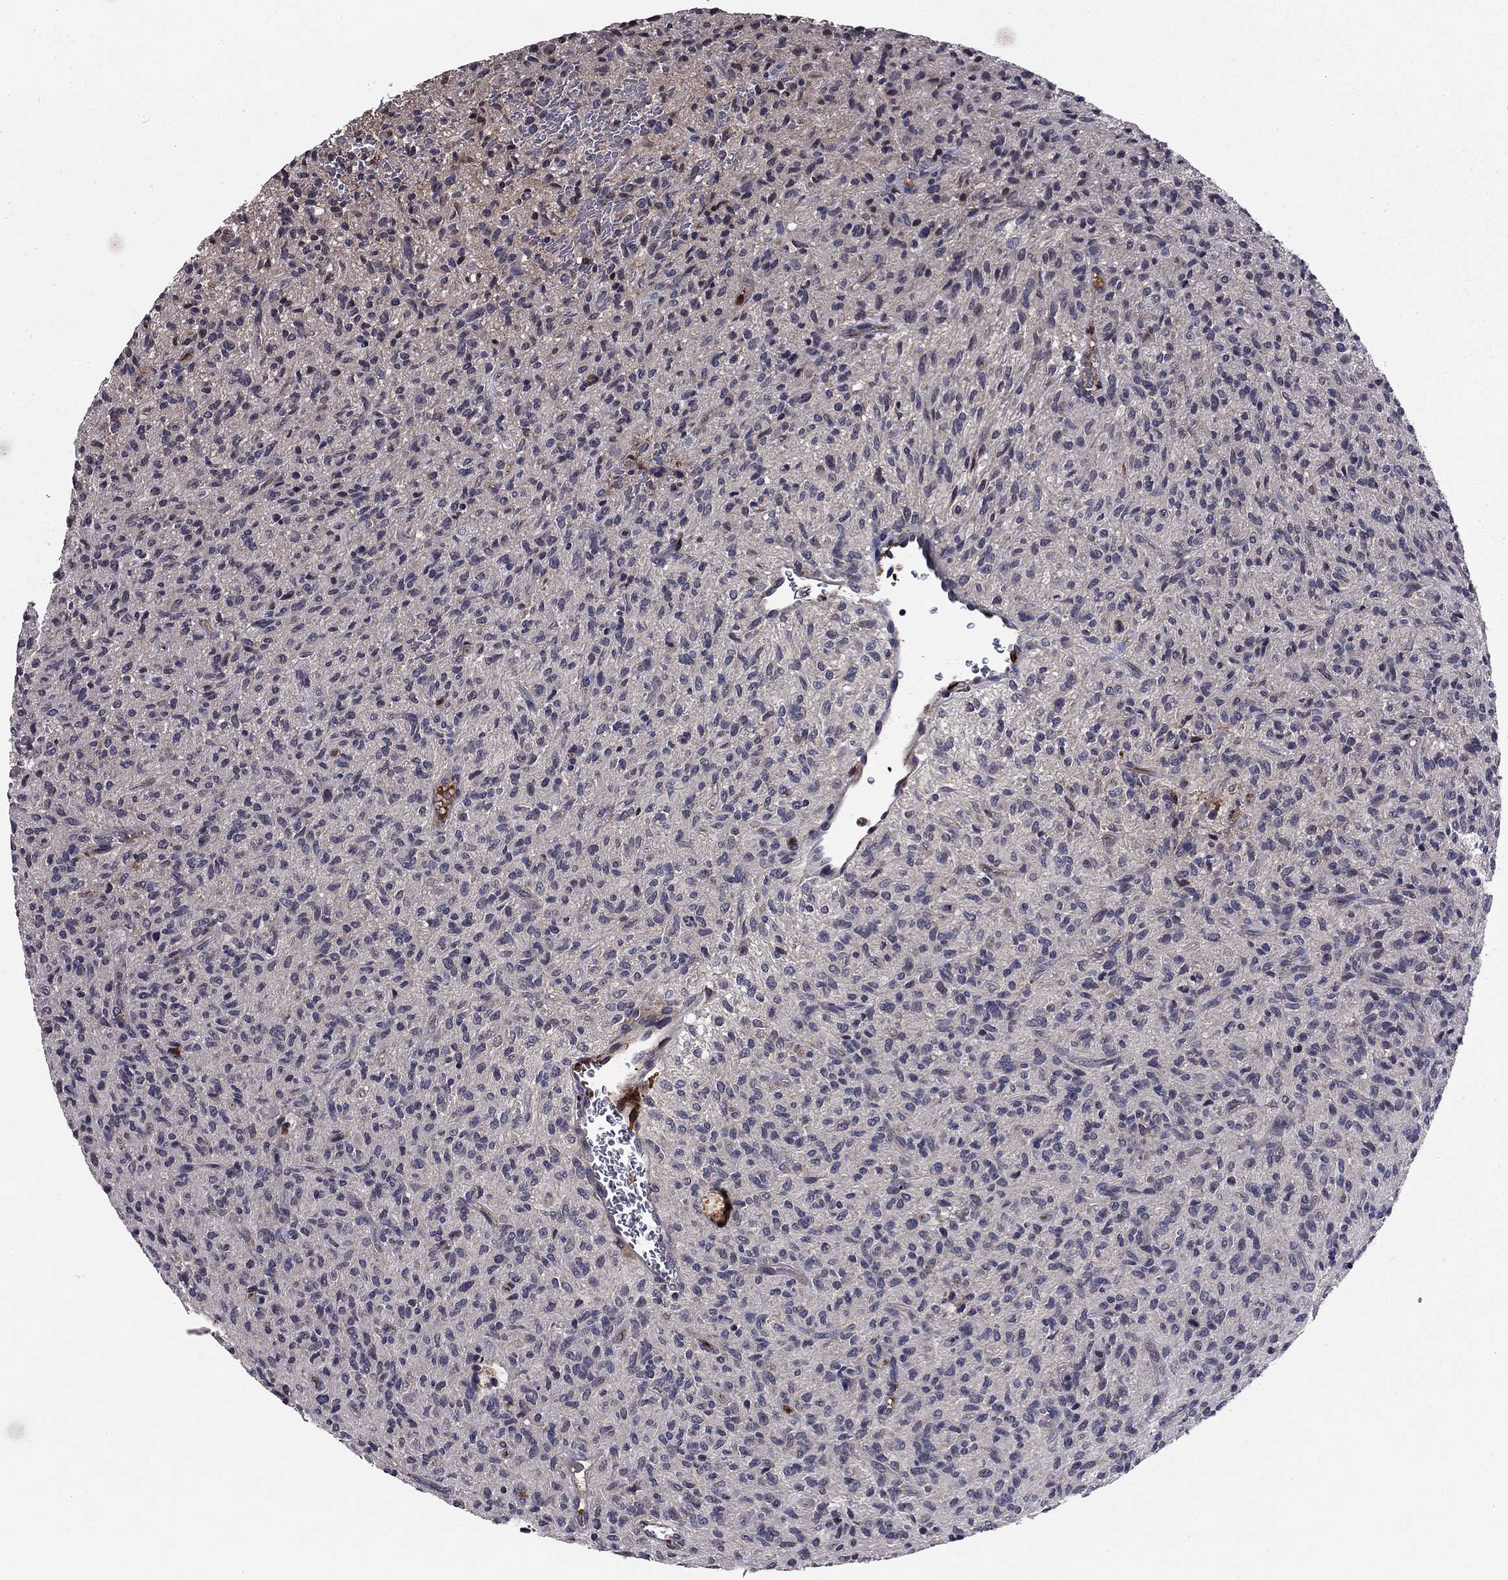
{"staining": {"intensity": "negative", "quantity": "none", "location": "none"}, "tissue": "glioma", "cell_type": "Tumor cells", "image_type": "cancer", "snomed": [{"axis": "morphology", "description": "Glioma, malignant, High grade"}, {"axis": "topography", "description": "Brain"}], "caption": "This histopathology image is of glioma stained with immunohistochemistry (IHC) to label a protein in brown with the nuclei are counter-stained blue. There is no expression in tumor cells.", "gene": "PROS1", "patient": {"sex": "male", "age": 64}}